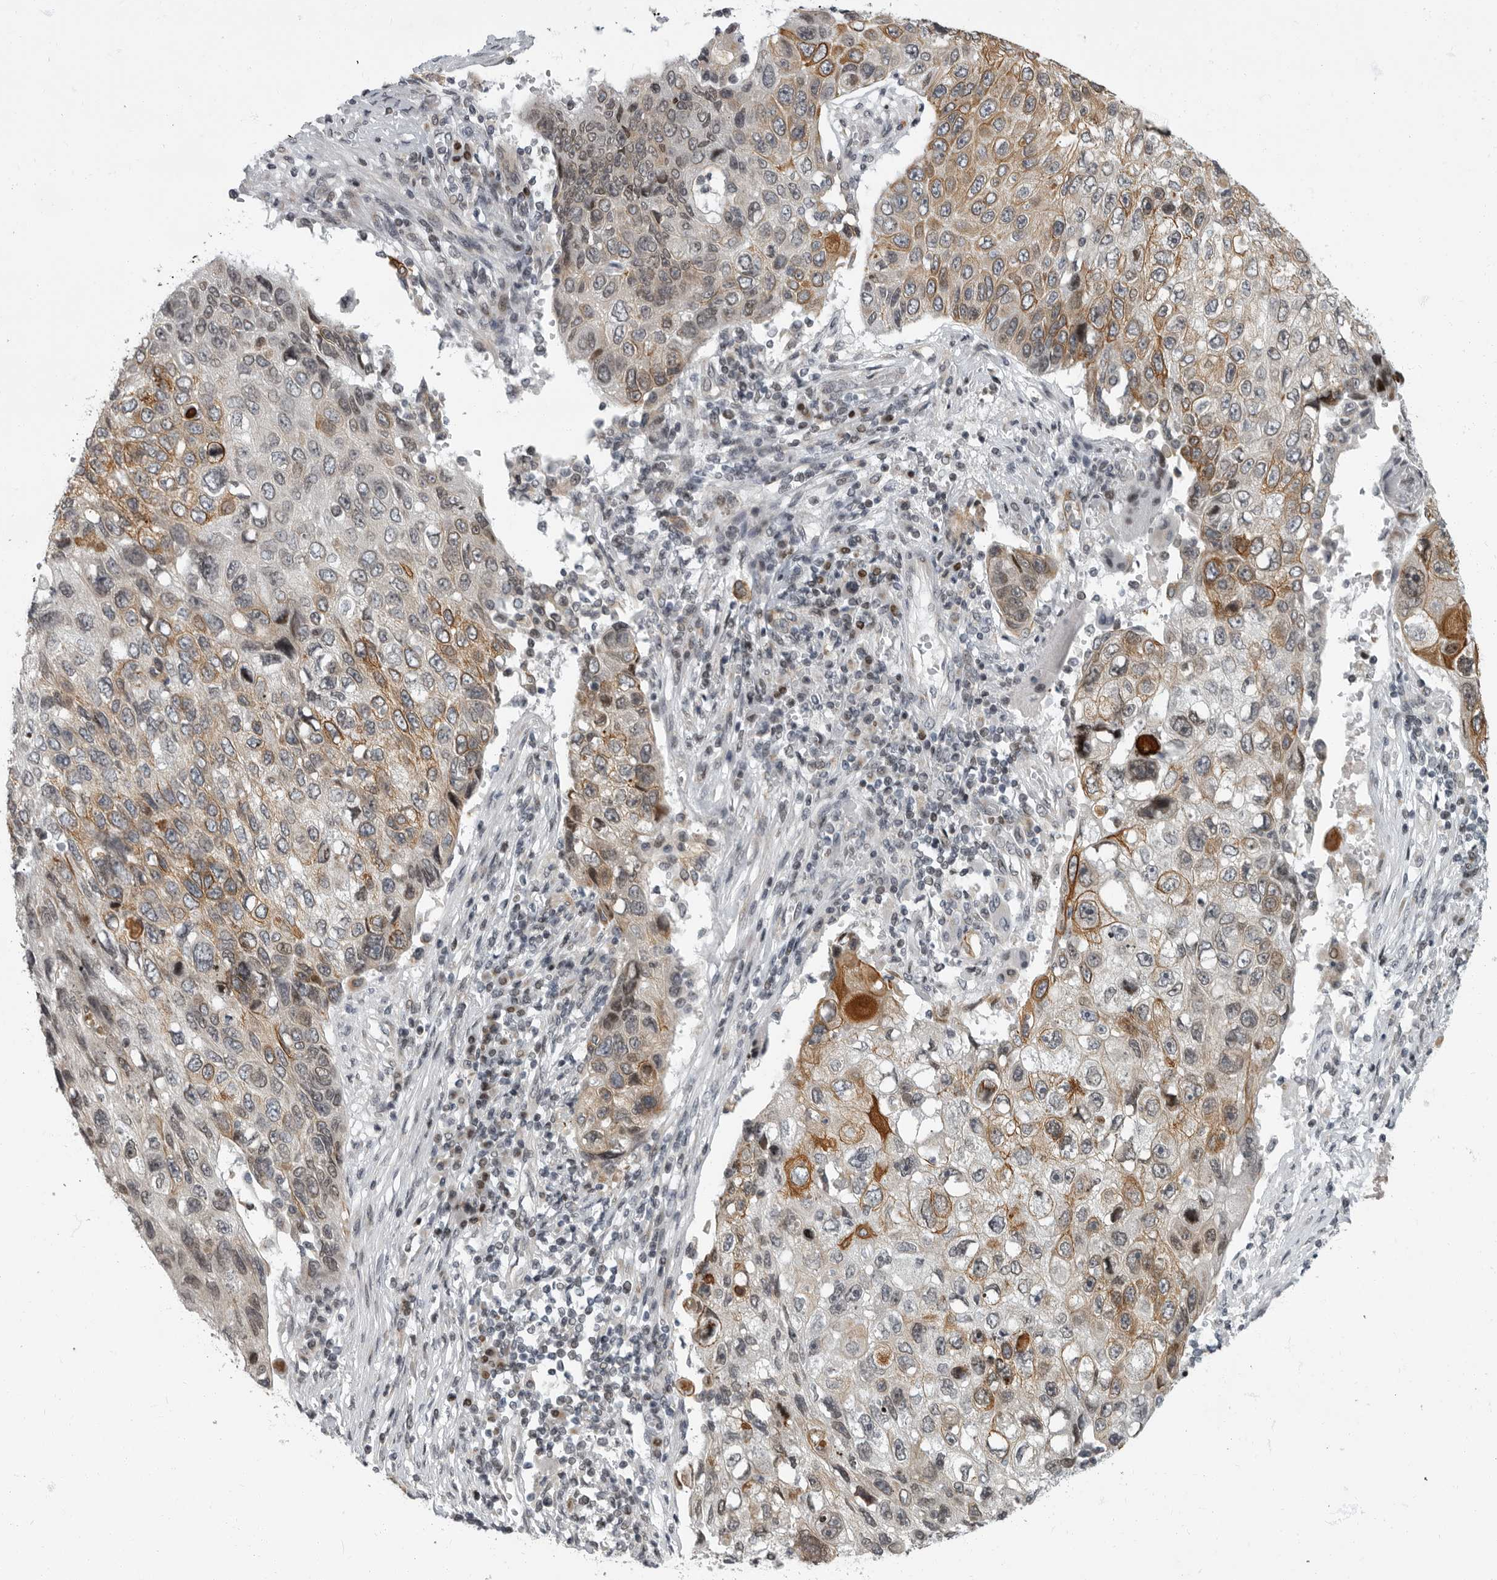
{"staining": {"intensity": "moderate", "quantity": "25%-75%", "location": "cytoplasmic/membranous"}, "tissue": "lung cancer", "cell_type": "Tumor cells", "image_type": "cancer", "snomed": [{"axis": "morphology", "description": "Squamous cell carcinoma, NOS"}, {"axis": "topography", "description": "Lung"}], "caption": "Protein staining by IHC reveals moderate cytoplasmic/membranous expression in approximately 25%-75% of tumor cells in lung cancer (squamous cell carcinoma).", "gene": "EVI5", "patient": {"sex": "male", "age": 61}}